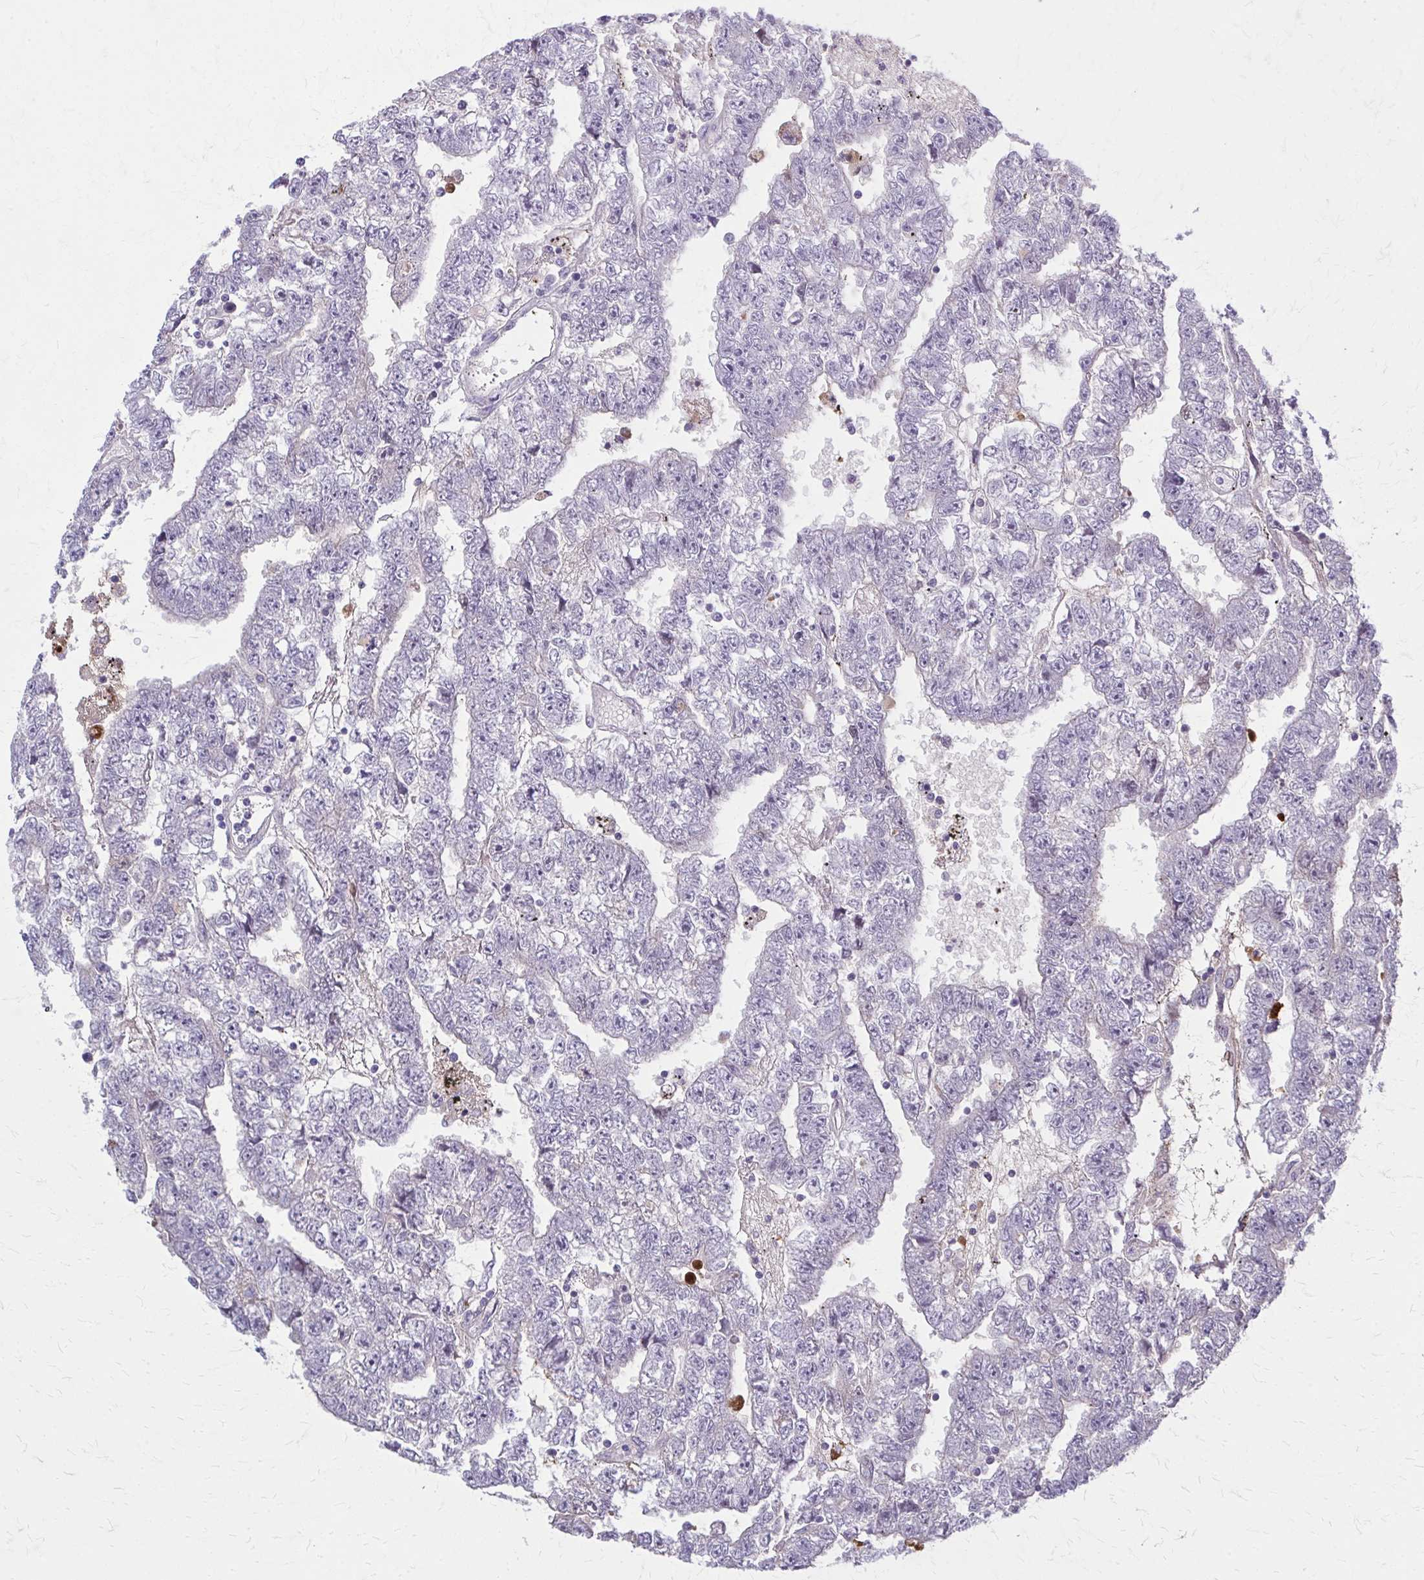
{"staining": {"intensity": "negative", "quantity": "none", "location": "none"}, "tissue": "testis cancer", "cell_type": "Tumor cells", "image_type": "cancer", "snomed": [{"axis": "morphology", "description": "Carcinoma, Embryonal, NOS"}, {"axis": "topography", "description": "Testis"}], "caption": "DAB (3,3'-diaminobenzidine) immunohistochemical staining of human testis cancer reveals no significant positivity in tumor cells.", "gene": "SERPIND1", "patient": {"sex": "male", "age": 25}}